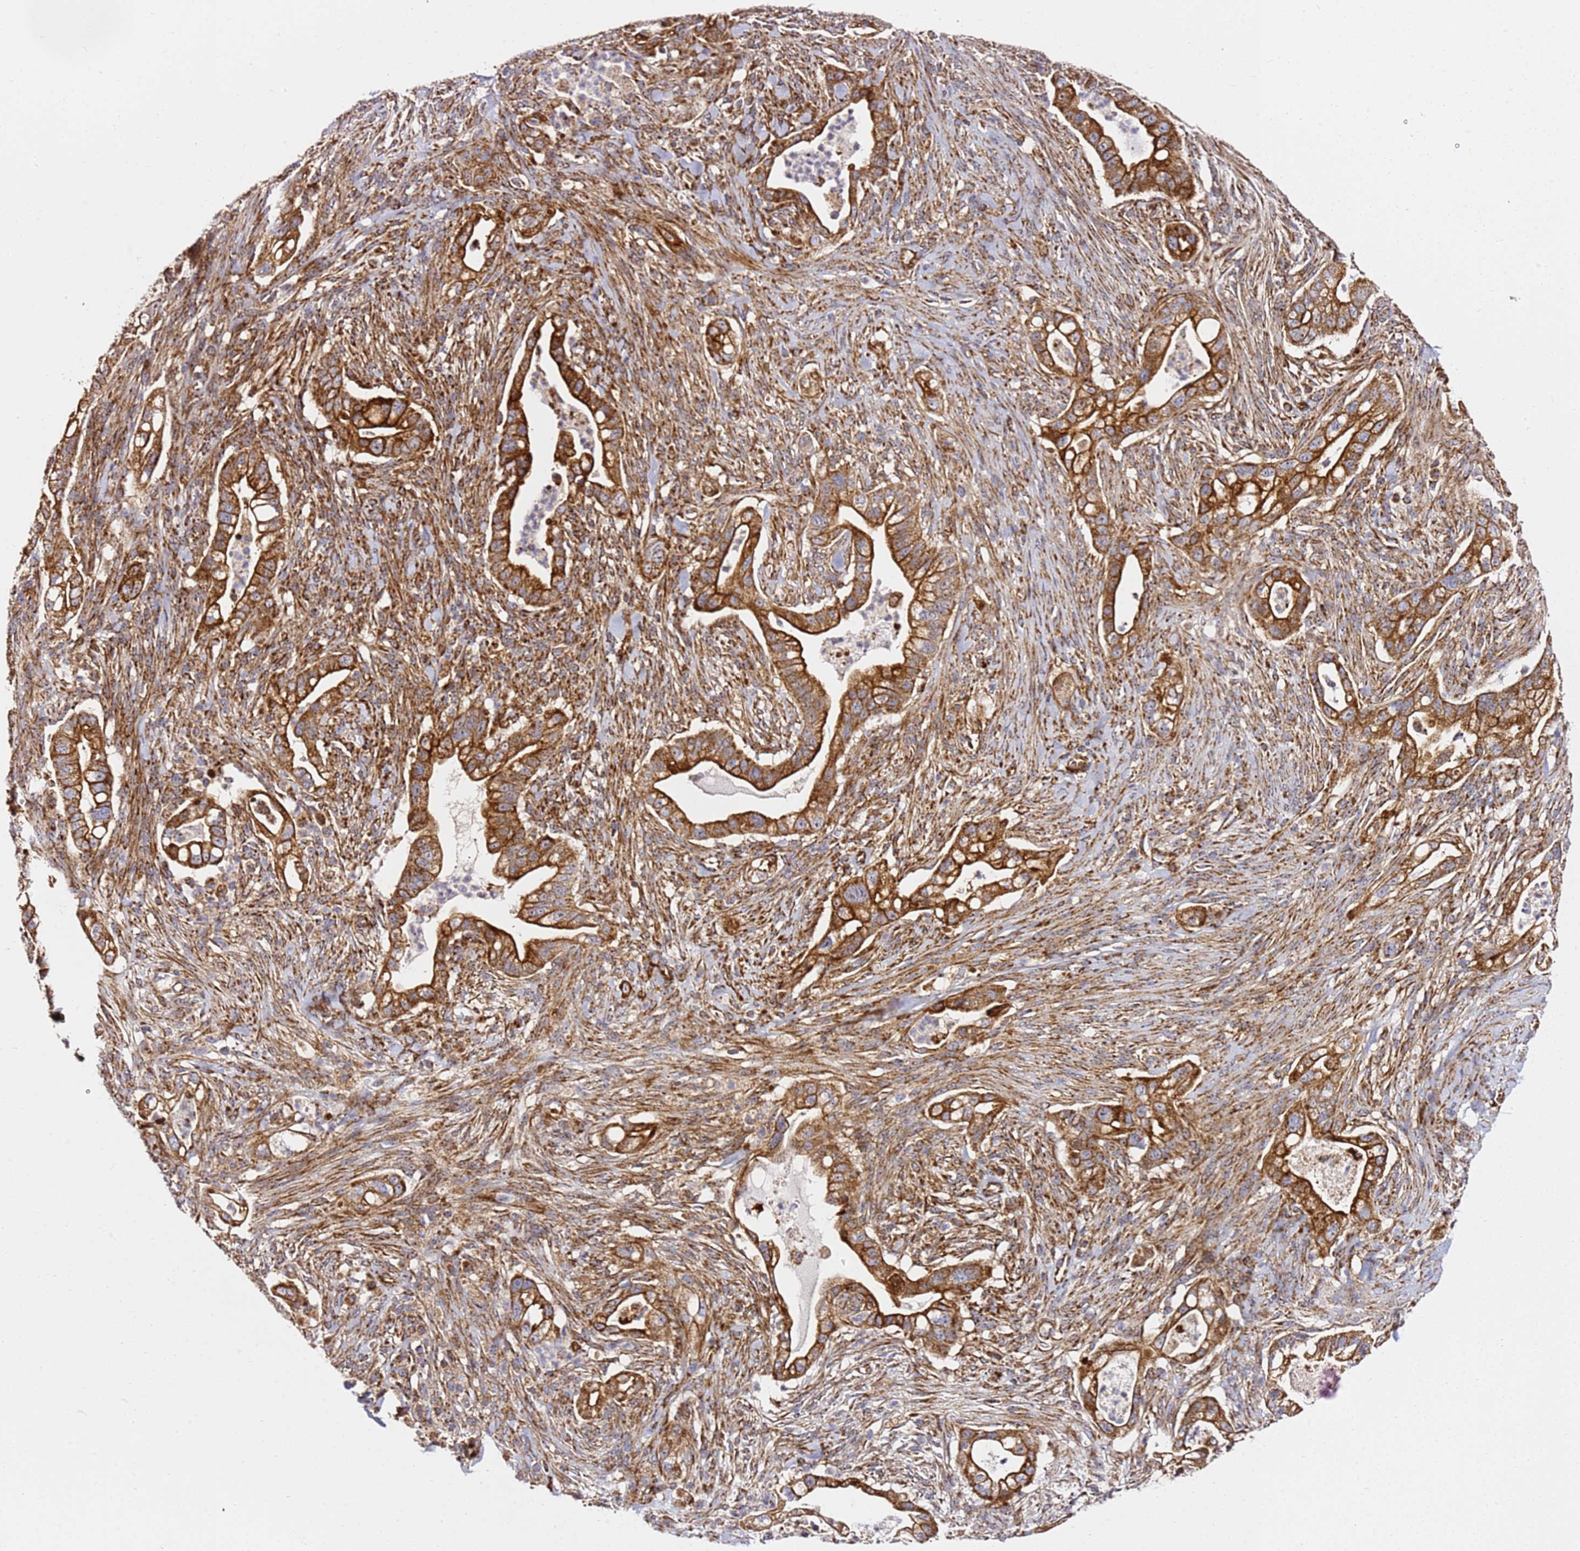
{"staining": {"intensity": "strong", "quantity": ">75%", "location": "cytoplasmic/membranous"}, "tissue": "pancreatic cancer", "cell_type": "Tumor cells", "image_type": "cancer", "snomed": [{"axis": "morphology", "description": "Adenocarcinoma, NOS"}, {"axis": "topography", "description": "Pancreas"}], "caption": "A high-resolution image shows immunohistochemistry (IHC) staining of pancreatic cancer (adenocarcinoma), which reveals strong cytoplasmic/membranous staining in about >75% of tumor cells.", "gene": "NDUFA3", "patient": {"sex": "male", "age": 44}}